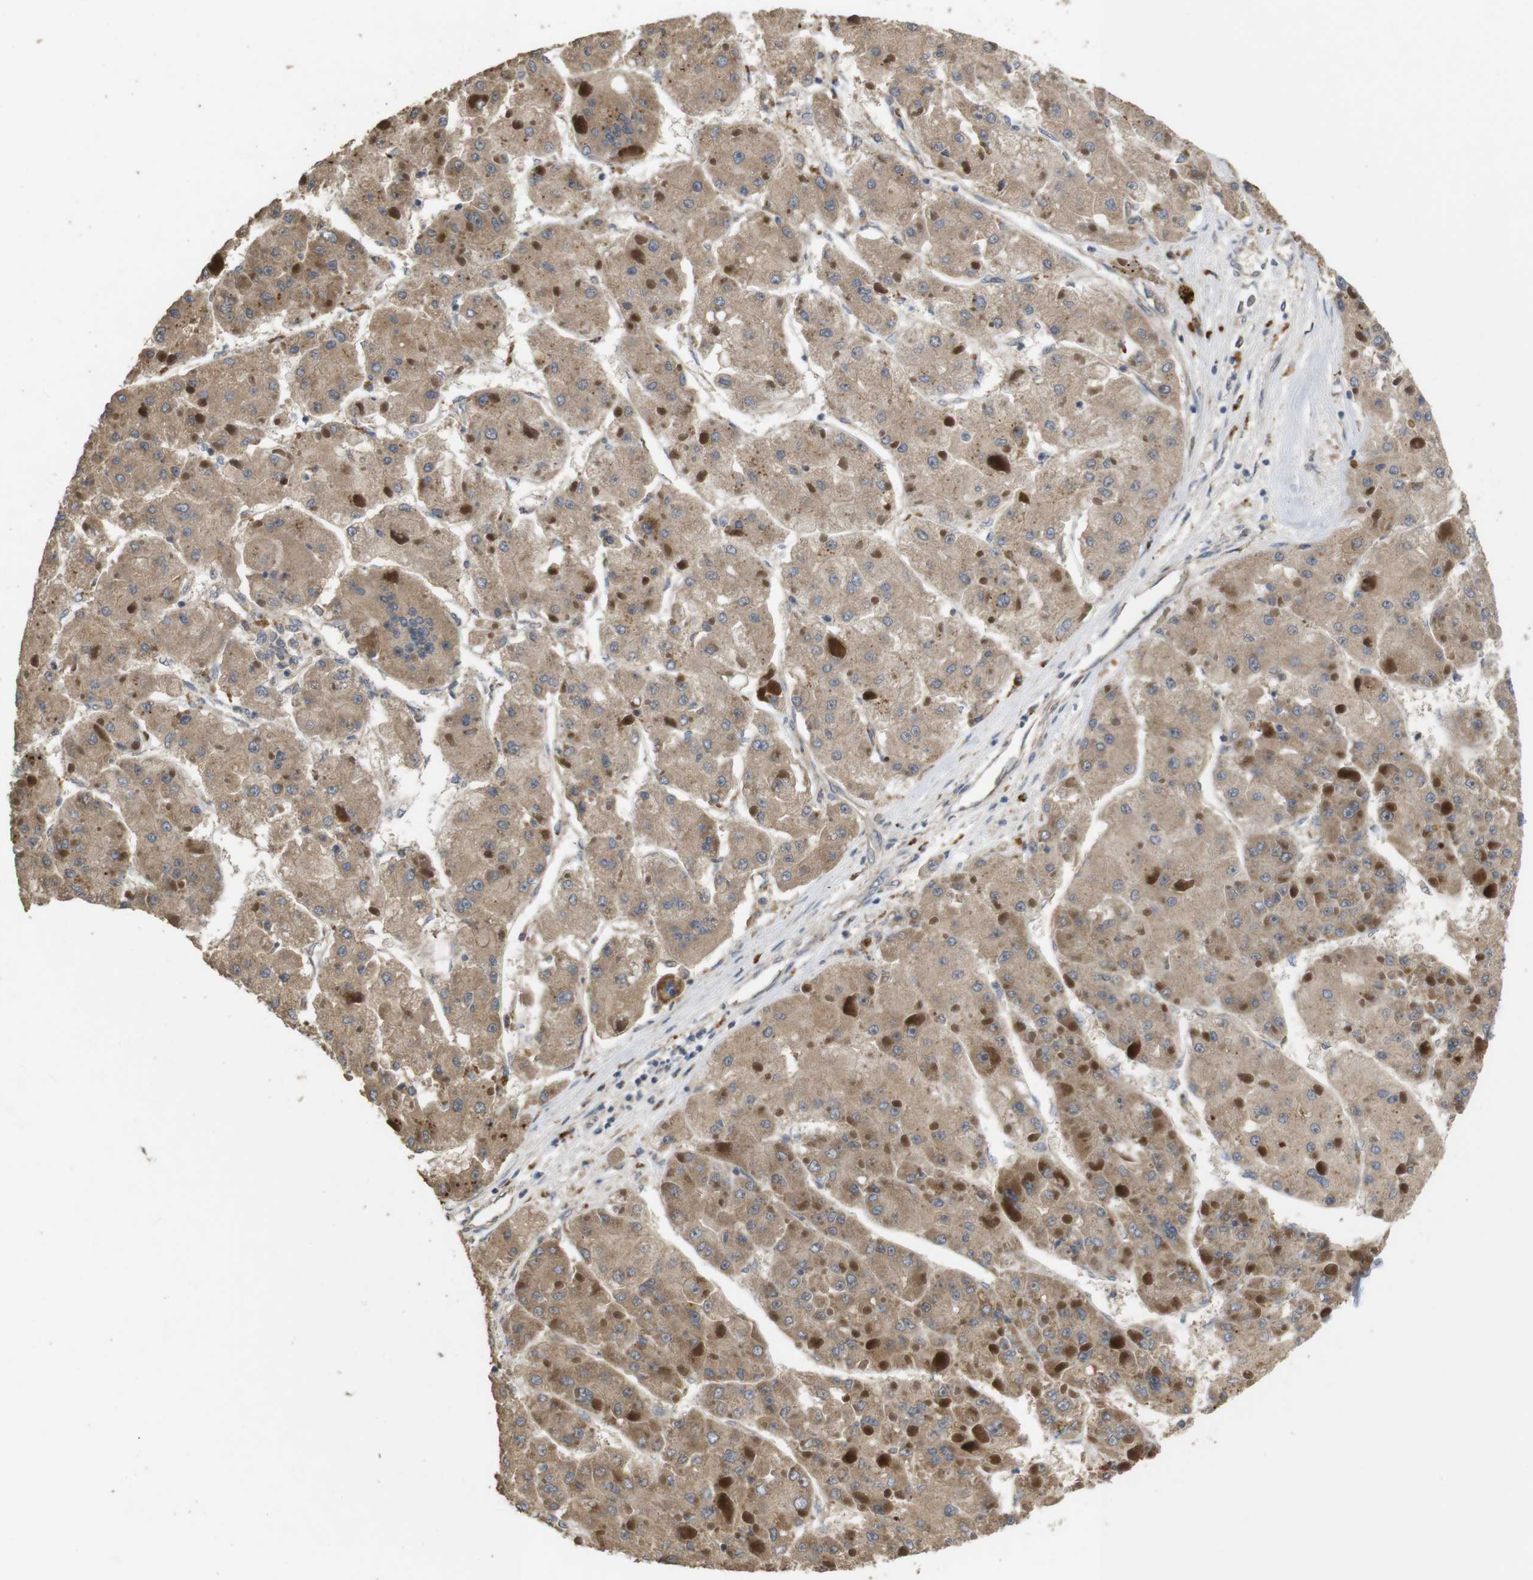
{"staining": {"intensity": "moderate", "quantity": ">75%", "location": "cytoplasmic/membranous"}, "tissue": "liver cancer", "cell_type": "Tumor cells", "image_type": "cancer", "snomed": [{"axis": "morphology", "description": "Carcinoma, Hepatocellular, NOS"}, {"axis": "topography", "description": "Liver"}], "caption": "This is a photomicrograph of immunohistochemistry staining of hepatocellular carcinoma (liver), which shows moderate positivity in the cytoplasmic/membranous of tumor cells.", "gene": "PCDHB10", "patient": {"sex": "female", "age": 73}}